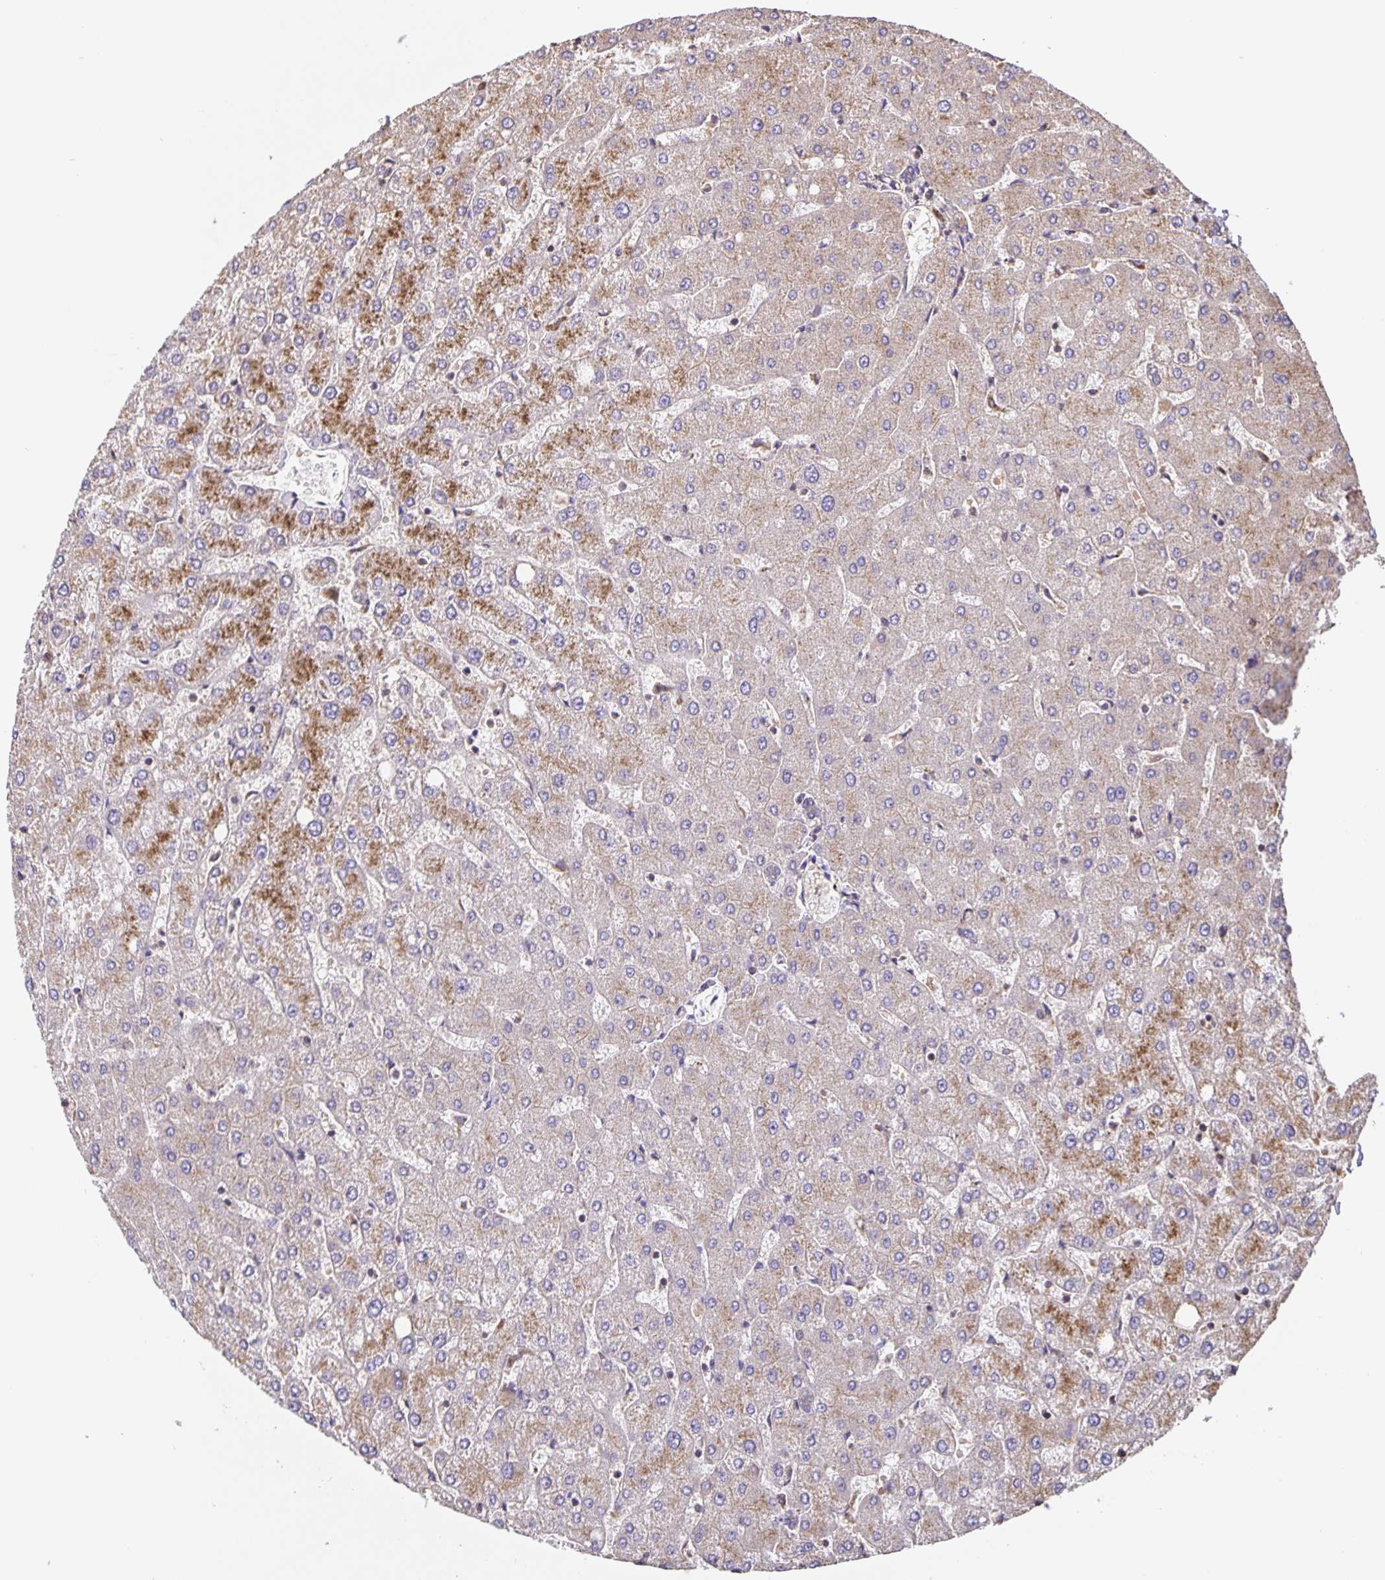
{"staining": {"intensity": "negative", "quantity": "none", "location": "none"}, "tissue": "liver", "cell_type": "Cholangiocytes", "image_type": "normal", "snomed": [{"axis": "morphology", "description": "Normal tissue, NOS"}, {"axis": "topography", "description": "Liver"}], "caption": "Immunohistochemistry (IHC) photomicrograph of unremarkable liver stained for a protein (brown), which demonstrates no staining in cholangiocytes. (Brightfield microscopy of DAB (3,3'-diaminobenzidine) immunohistochemistry (IHC) at high magnification).", "gene": "TMEM71", "patient": {"sex": "female", "age": 54}}